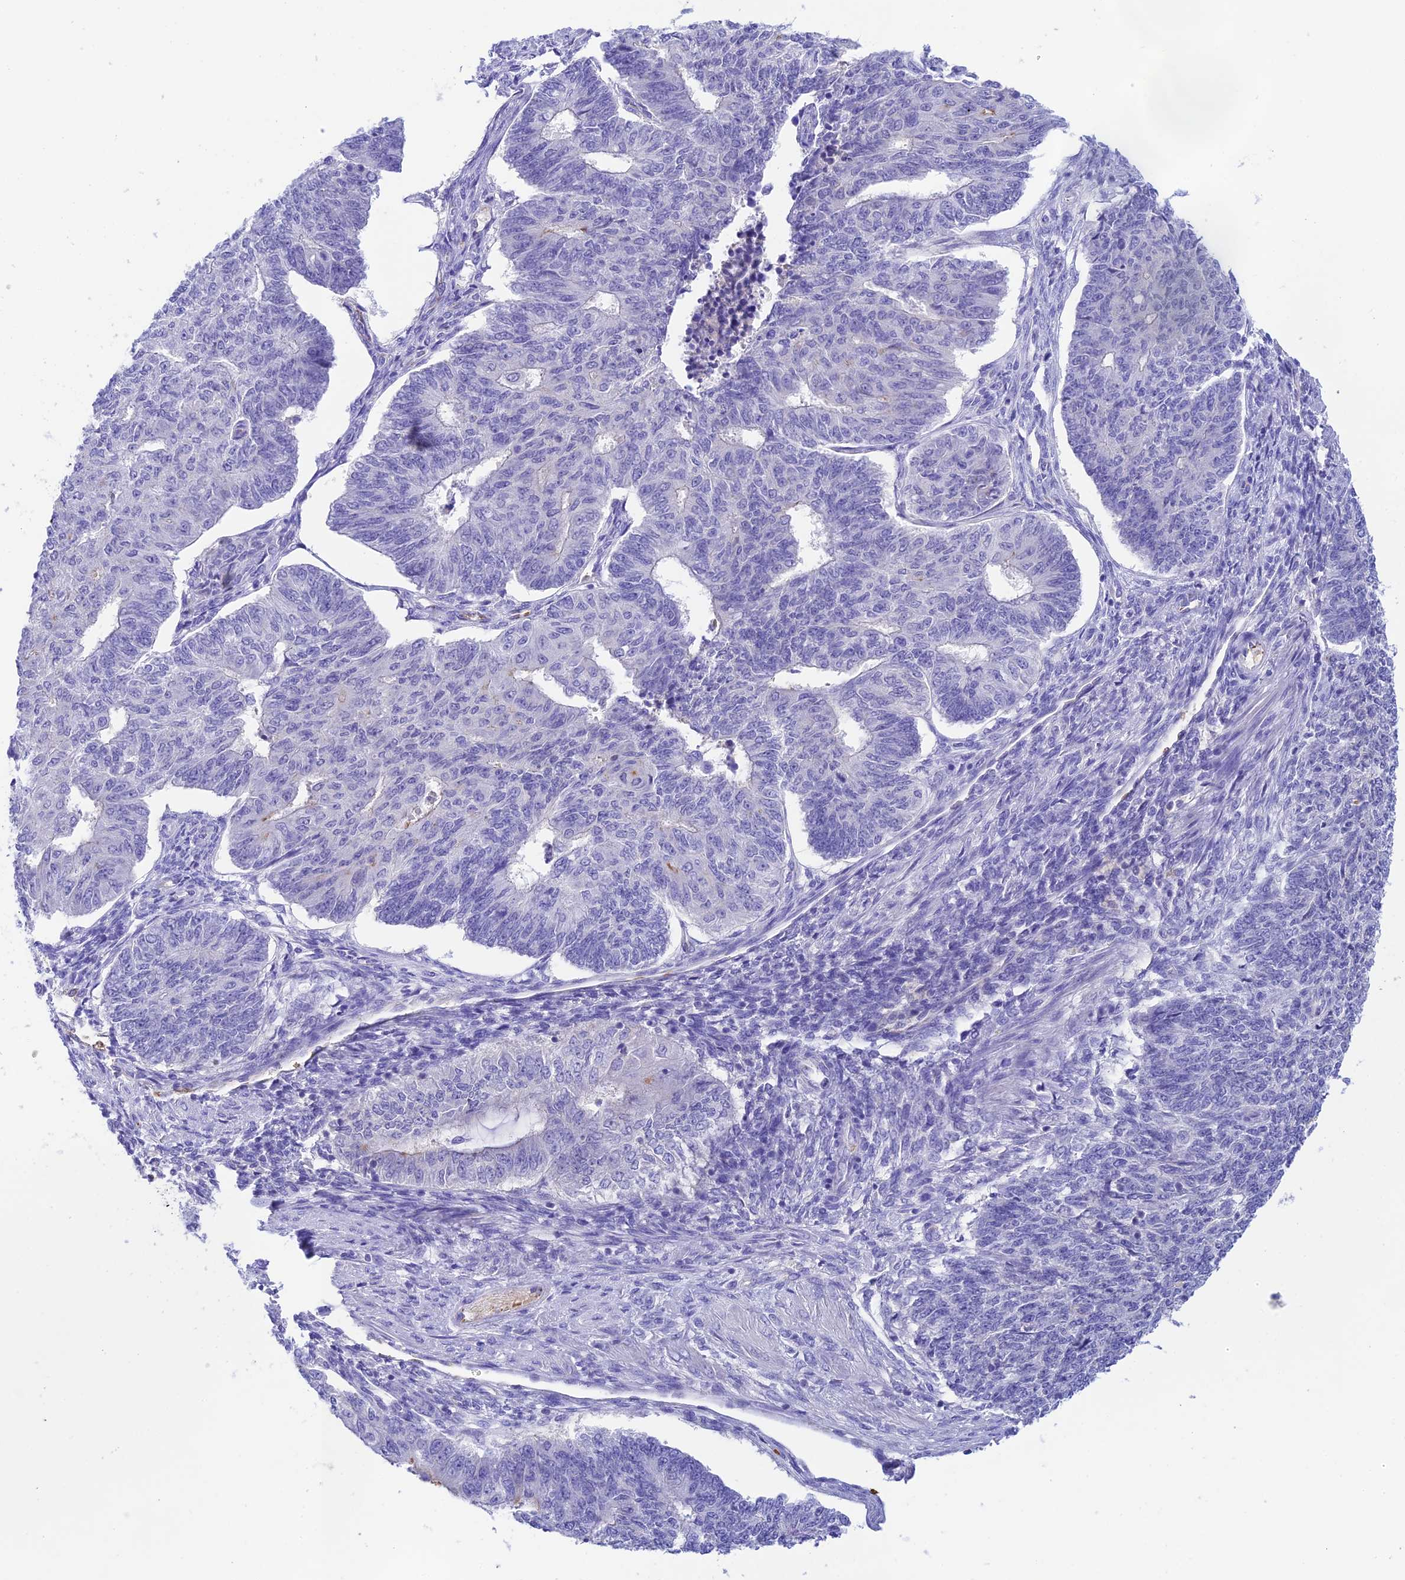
{"staining": {"intensity": "negative", "quantity": "none", "location": "none"}, "tissue": "endometrial cancer", "cell_type": "Tumor cells", "image_type": "cancer", "snomed": [{"axis": "morphology", "description": "Adenocarcinoma, NOS"}, {"axis": "topography", "description": "Endometrium"}], "caption": "Tumor cells are negative for brown protein staining in endometrial cancer (adenocarcinoma). (DAB (3,3'-diaminobenzidine) immunohistochemistry (IHC) visualized using brightfield microscopy, high magnification).", "gene": "HDHD2", "patient": {"sex": "female", "age": 32}}